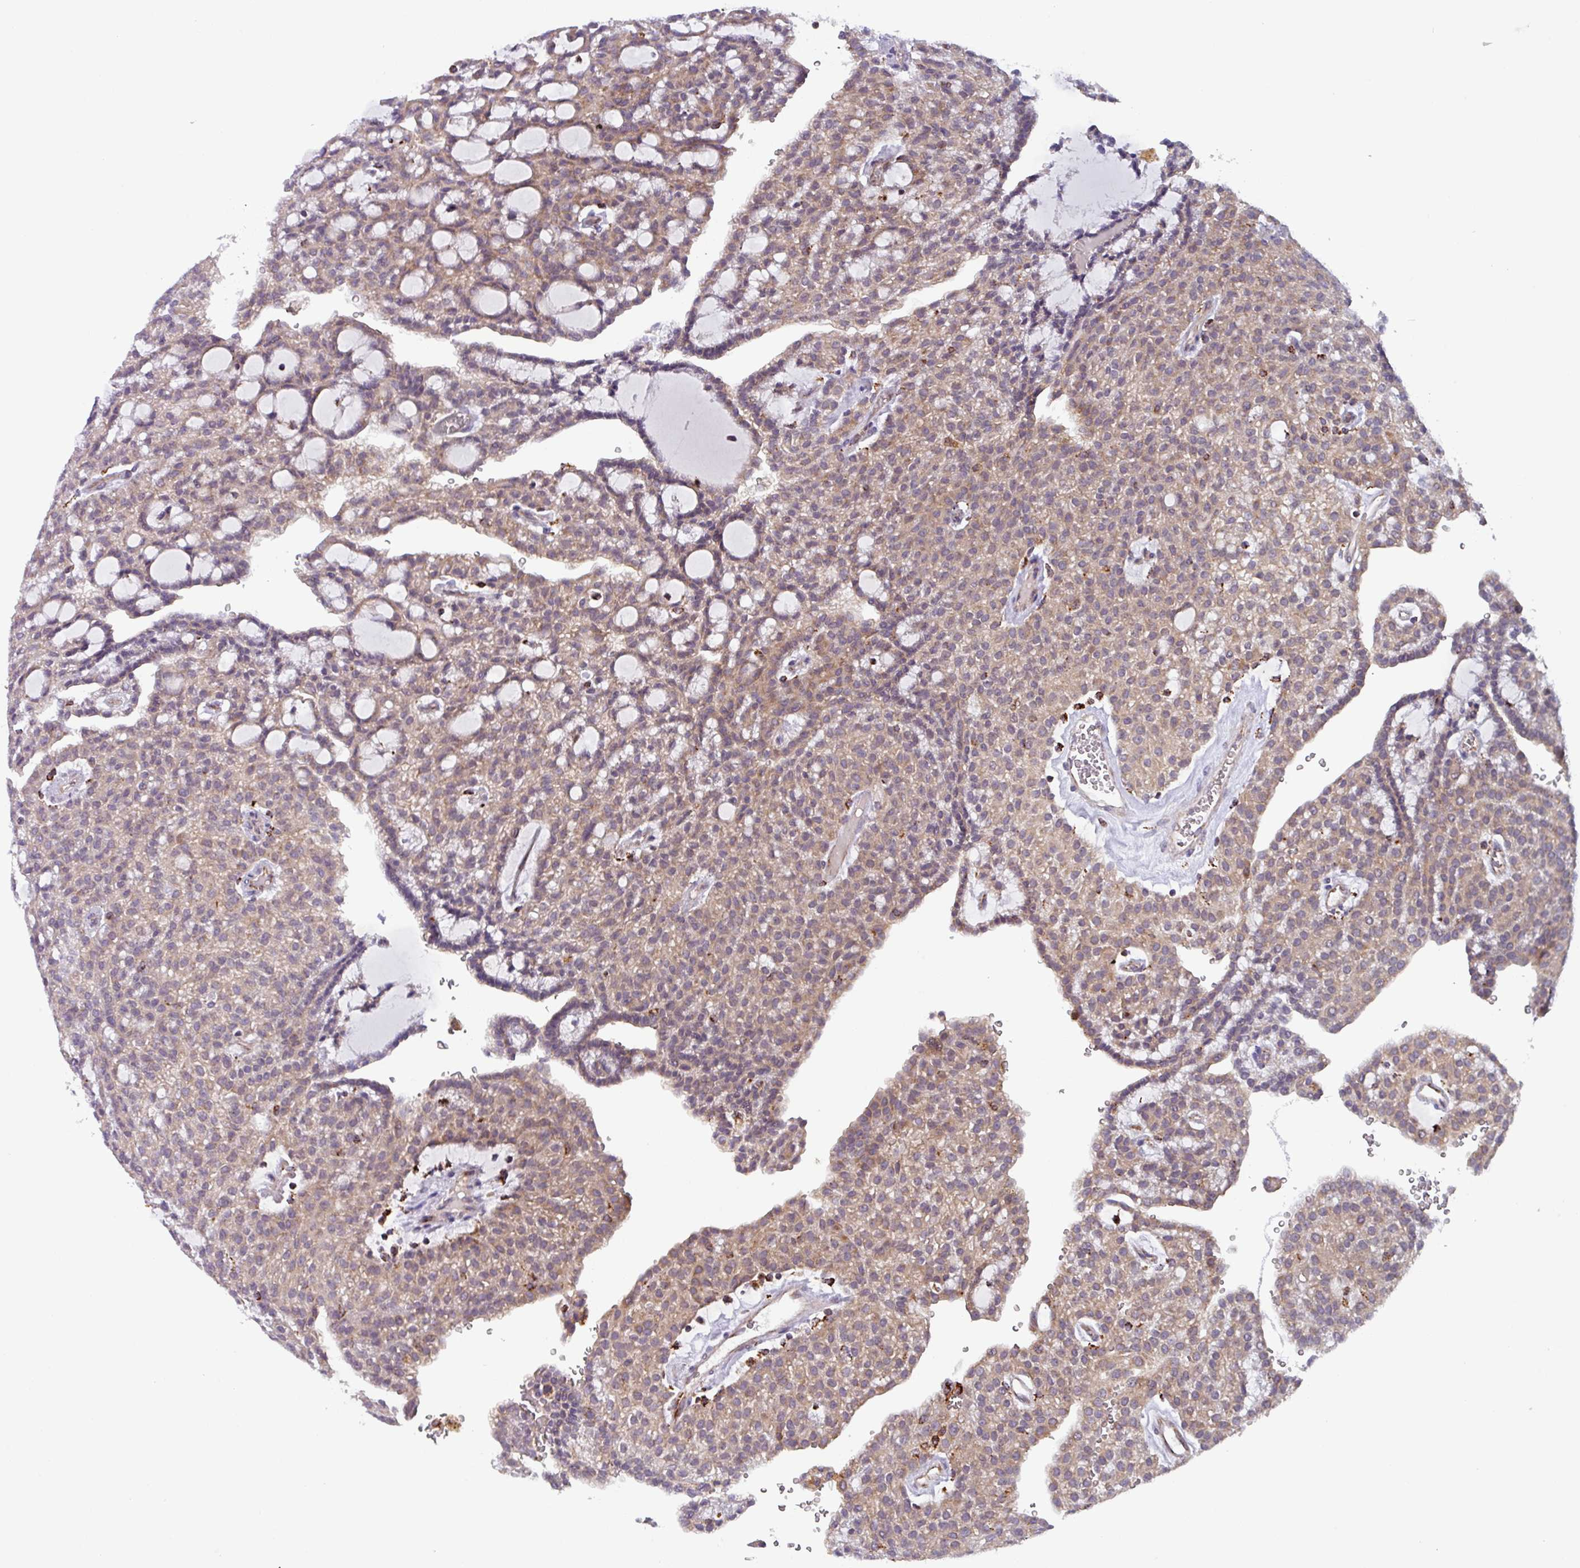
{"staining": {"intensity": "moderate", "quantity": ">75%", "location": "cytoplasmic/membranous"}, "tissue": "renal cancer", "cell_type": "Tumor cells", "image_type": "cancer", "snomed": [{"axis": "morphology", "description": "Adenocarcinoma, NOS"}, {"axis": "topography", "description": "Kidney"}], "caption": "Tumor cells display moderate cytoplasmic/membranous positivity in approximately >75% of cells in renal cancer.", "gene": "AKIRIN1", "patient": {"sex": "male", "age": 63}}